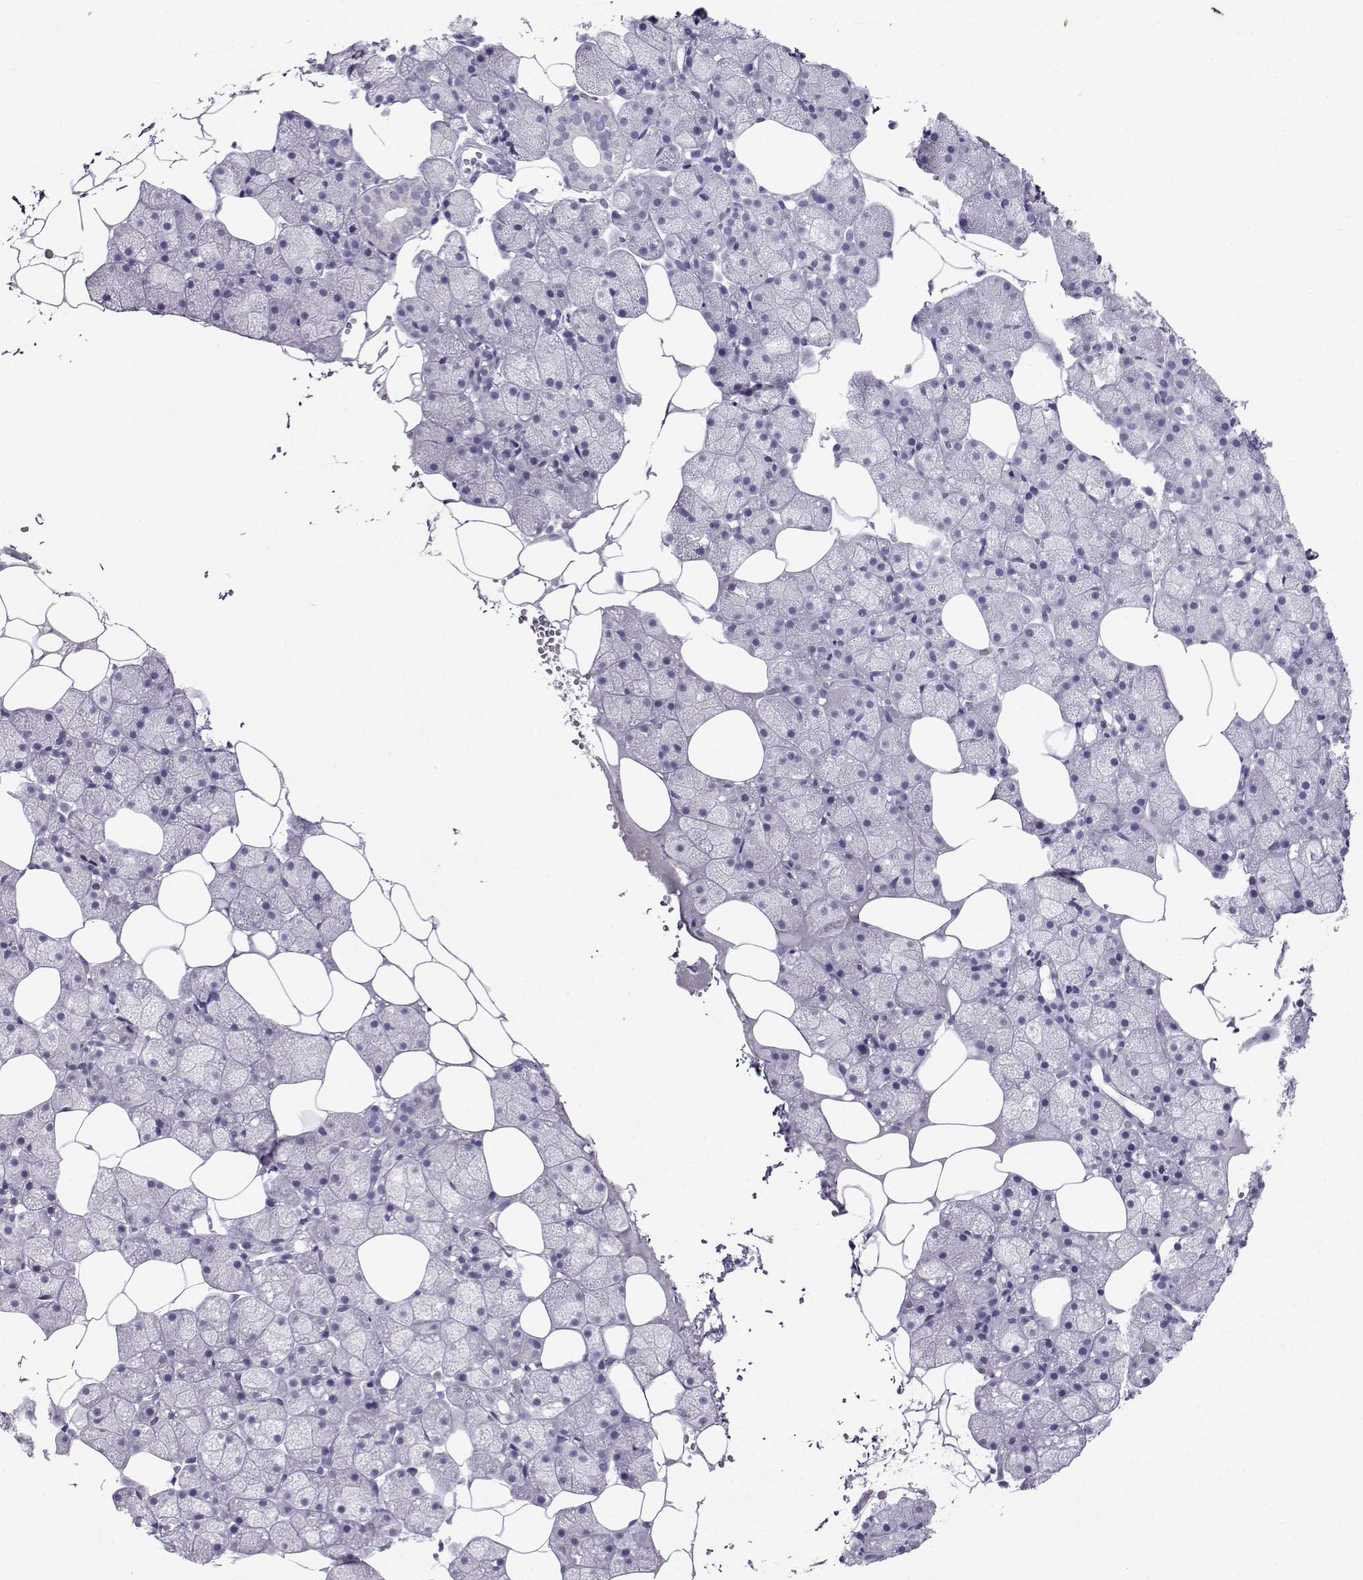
{"staining": {"intensity": "negative", "quantity": "none", "location": "none"}, "tissue": "salivary gland", "cell_type": "Glandular cells", "image_type": "normal", "snomed": [{"axis": "morphology", "description": "Normal tissue, NOS"}, {"axis": "topography", "description": "Salivary gland"}], "caption": "An immunohistochemistry (IHC) micrograph of unremarkable salivary gland is shown. There is no staining in glandular cells of salivary gland. (Brightfield microscopy of DAB (3,3'-diaminobenzidine) immunohistochemistry at high magnification).", "gene": "FBXO24", "patient": {"sex": "male", "age": 38}}